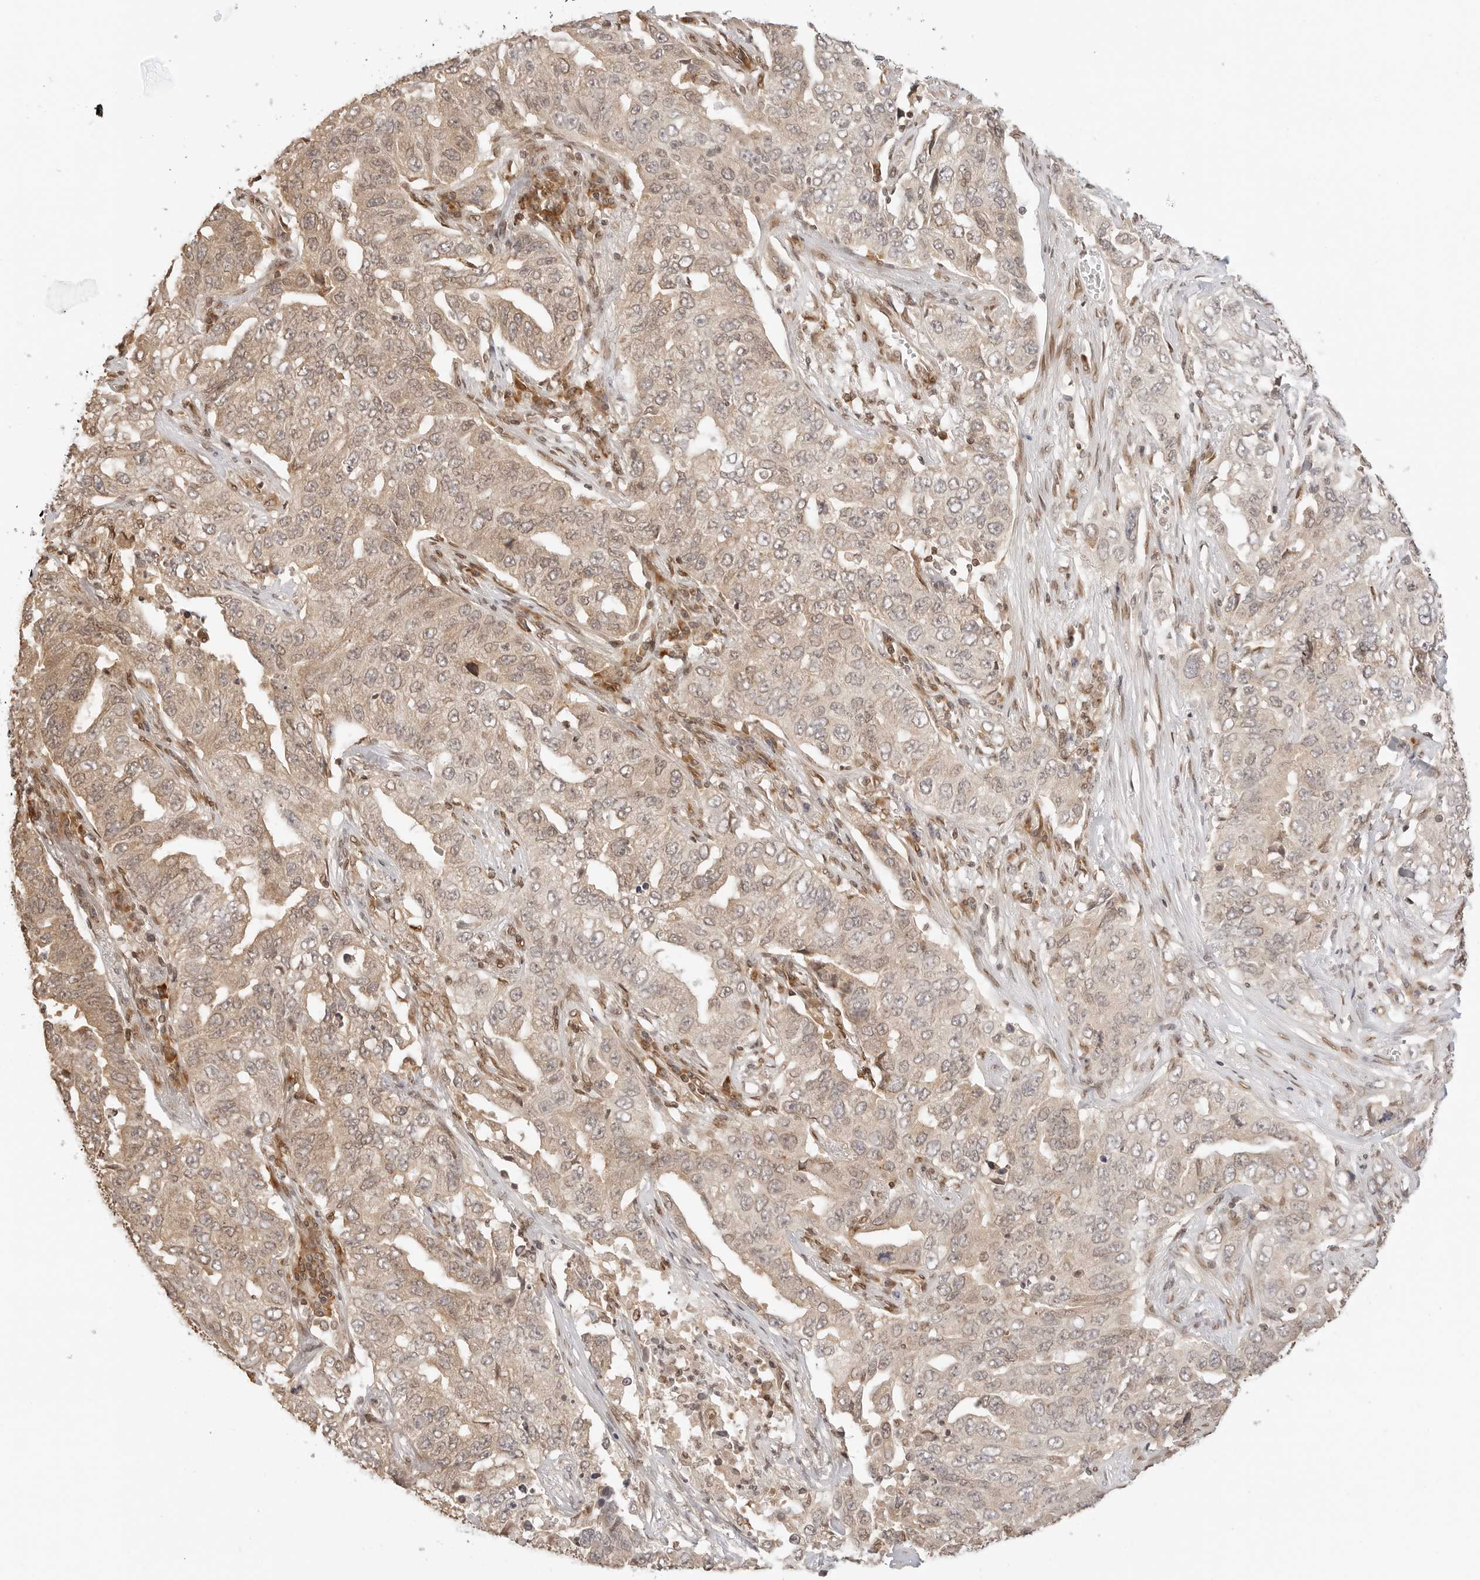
{"staining": {"intensity": "weak", "quantity": ">75%", "location": "cytoplasmic/membranous,nuclear"}, "tissue": "lung cancer", "cell_type": "Tumor cells", "image_type": "cancer", "snomed": [{"axis": "morphology", "description": "Adenocarcinoma, NOS"}, {"axis": "topography", "description": "Lung"}], "caption": "Tumor cells display weak cytoplasmic/membranous and nuclear positivity in about >75% of cells in adenocarcinoma (lung).", "gene": "POLH", "patient": {"sex": "female", "age": 51}}